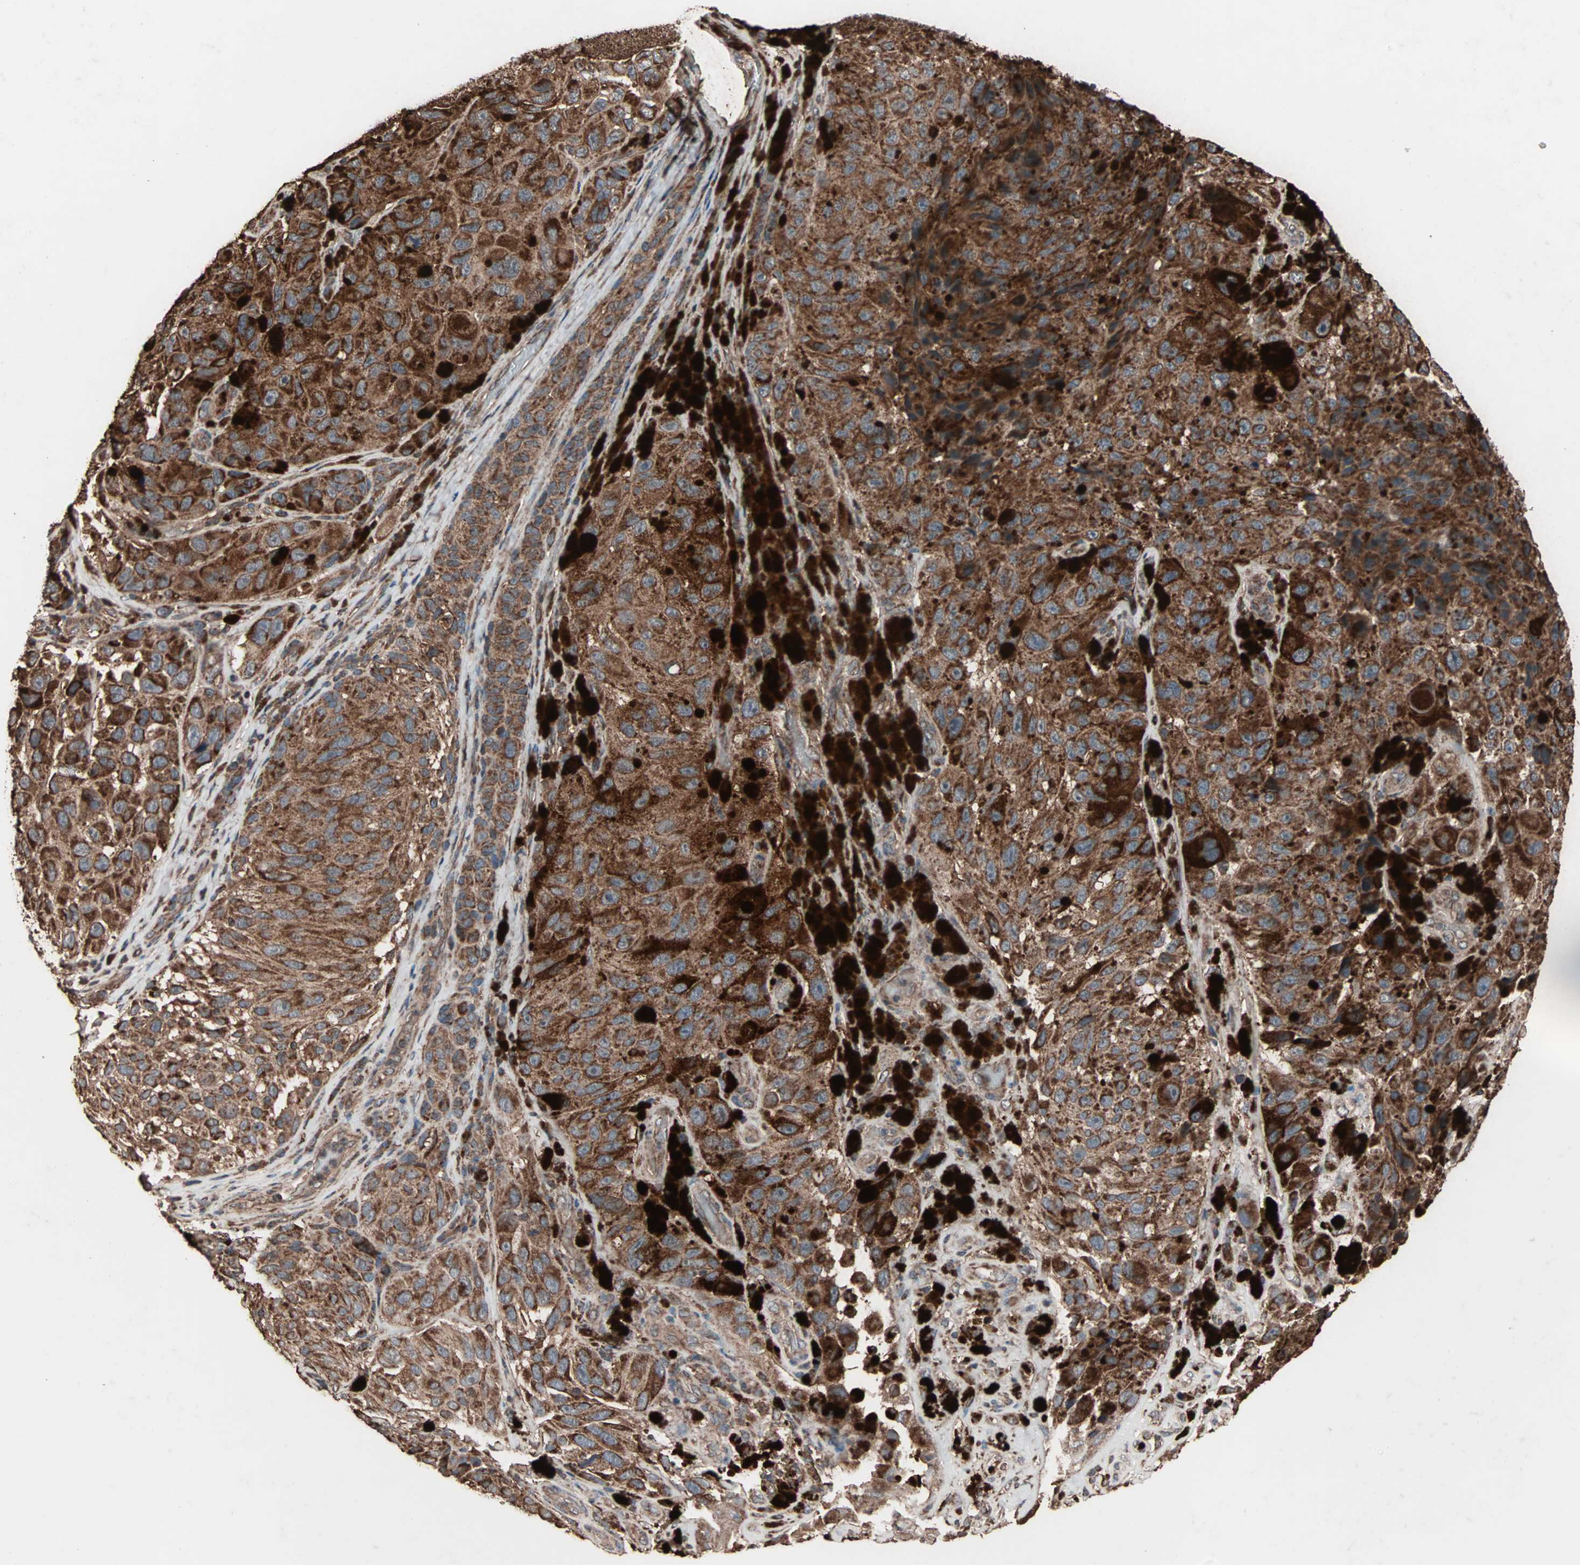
{"staining": {"intensity": "strong", "quantity": ">75%", "location": "cytoplasmic/membranous"}, "tissue": "melanoma", "cell_type": "Tumor cells", "image_type": "cancer", "snomed": [{"axis": "morphology", "description": "Malignant melanoma, NOS"}, {"axis": "topography", "description": "Skin"}], "caption": "Human melanoma stained for a protein (brown) exhibits strong cytoplasmic/membranous positive positivity in about >75% of tumor cells.", "gene": "MRPL2", "patient": {"sex": "female", "age": 73}}